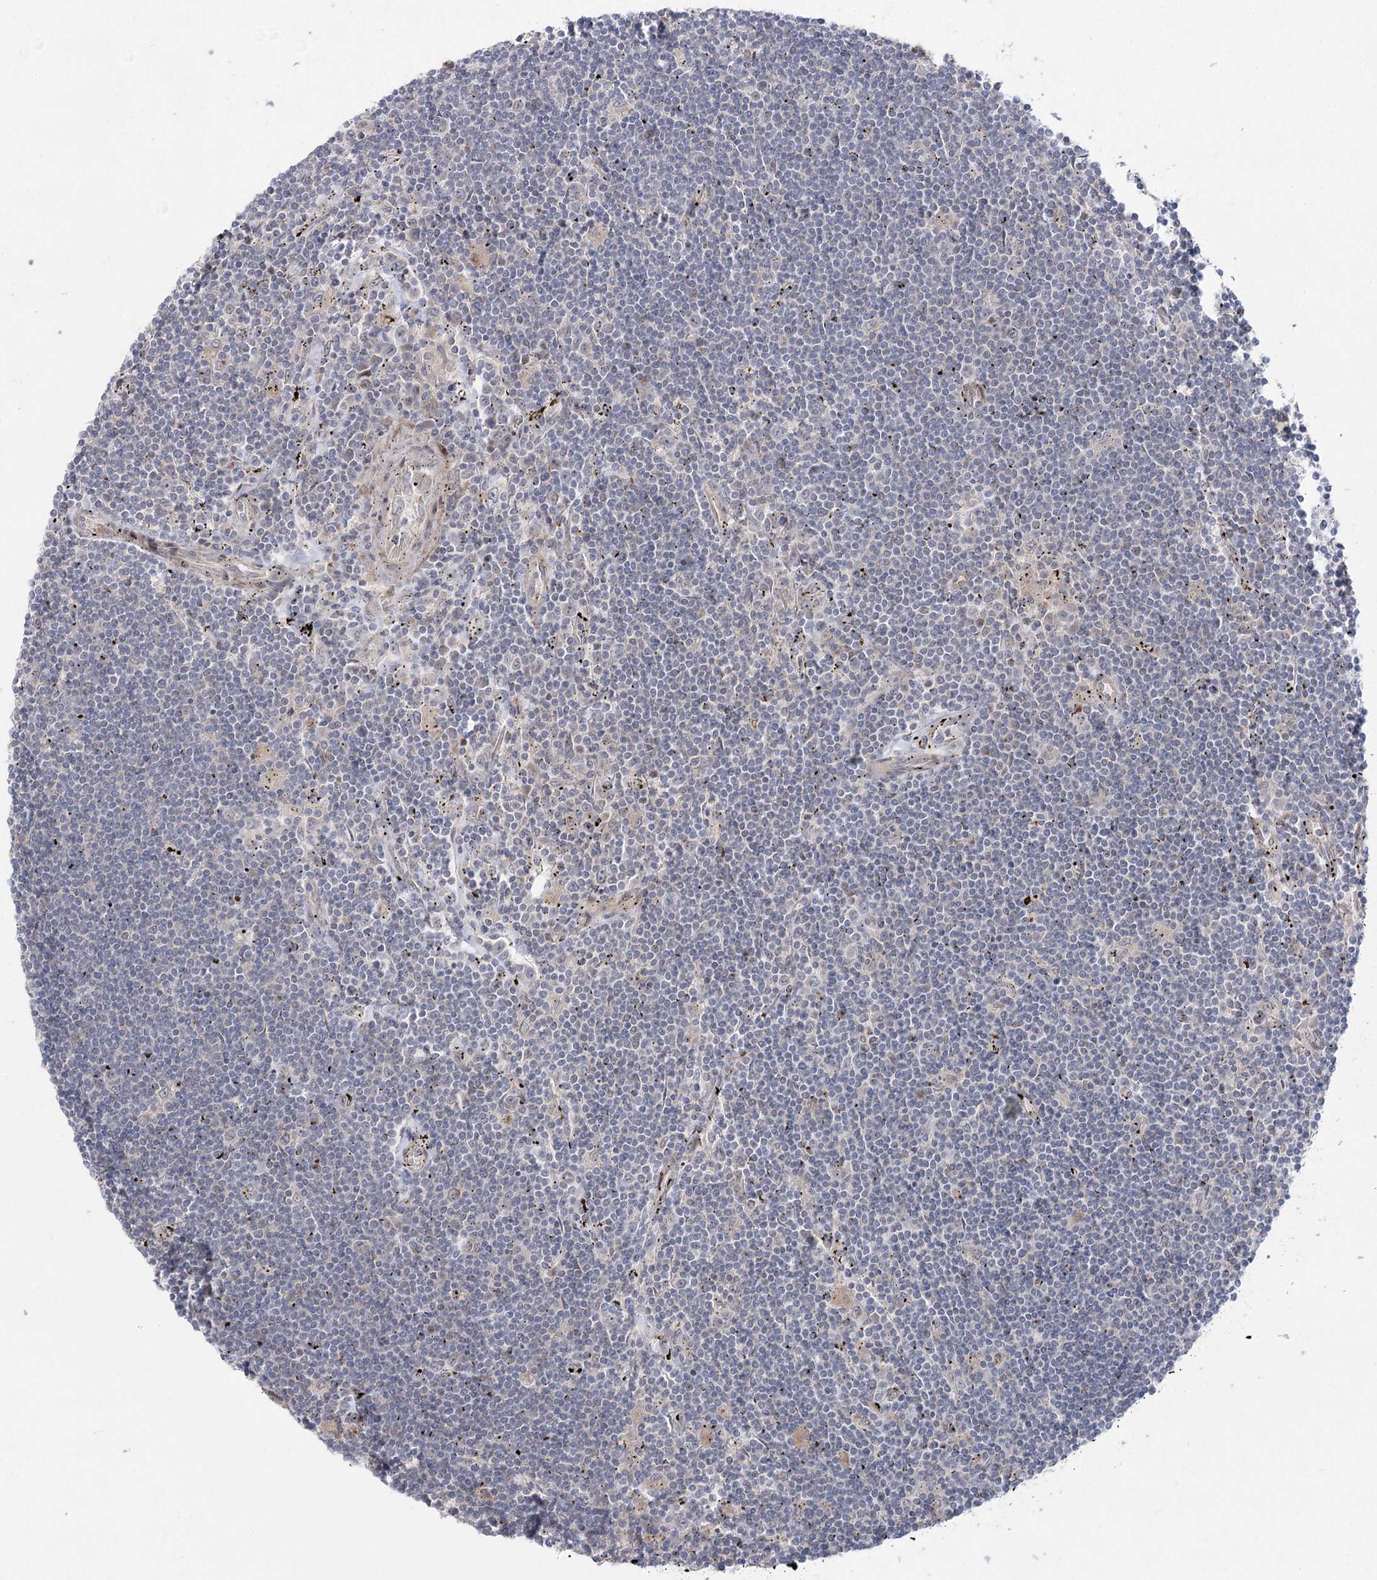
{"staining": {"intensity": "negative", "quantity": "none", "location": "none"}, "tissue": "lymphoma", "cell_type": "Tumor cells", "image_type": "cancer", "snomed": [{"axis": "morphology", "description": "Malignant lymphoma, non-Hodgkin's type, Low grade"}, {"axis": "topography", "description": "Spleen"}], "caption": "Immunohistochemical staining of human lymphoma displays no significant staining in tumor cells.", "gene": "SH3BP5L", "patient": {"sex": "male", "age": 76}}